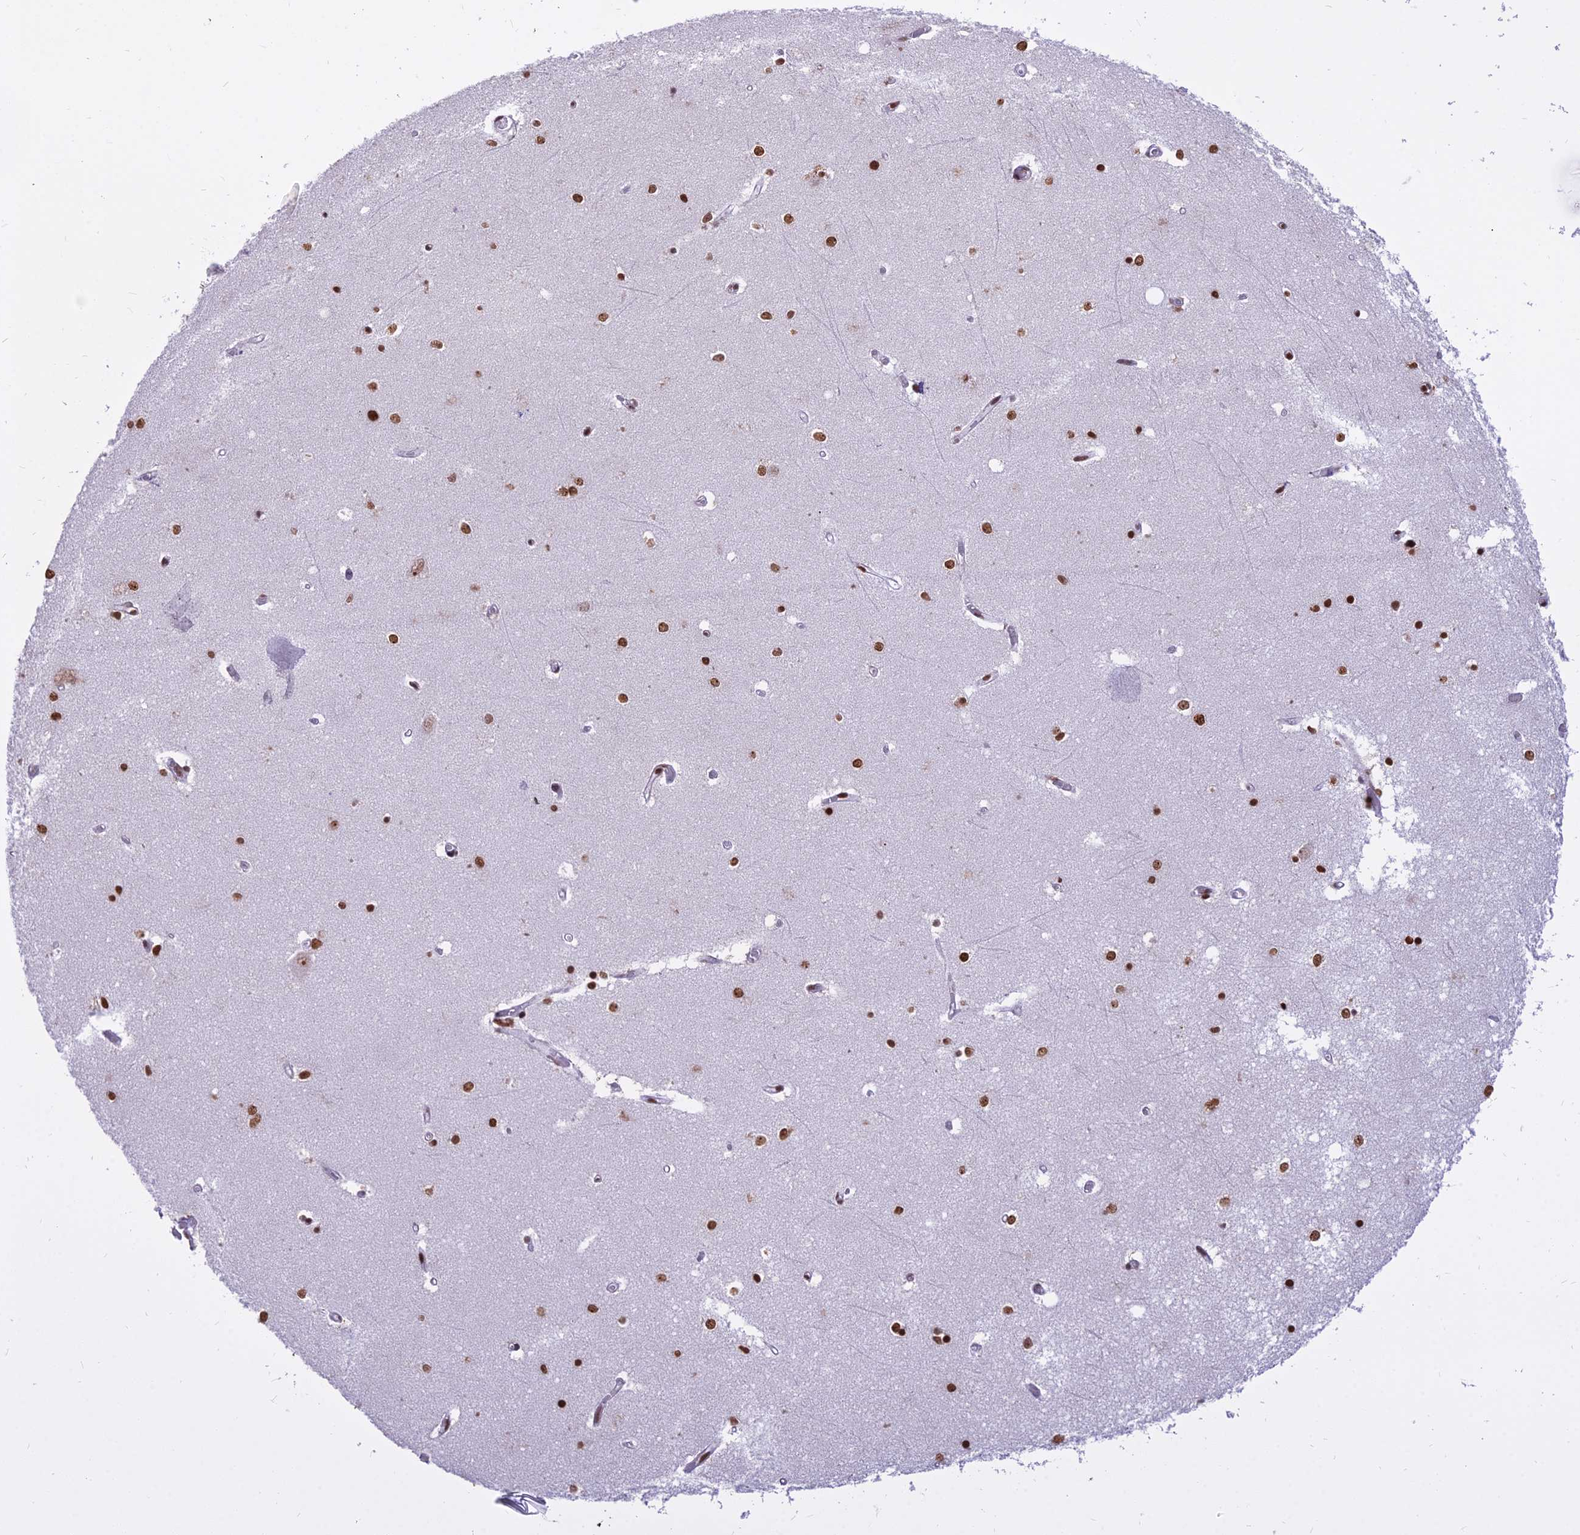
{"staining": {"intensity": "strong", "quantity": ">75%", "location": "nuclear"}, "tissue": "hippocampus", "cell_type": "Glial cells", "image_type": "normal", "snomed": [{"axis": "morphology", "description": "Normal tissue, NOS"}, {"axis": "topography", "description": "Hippocampus"}], "caption": "DAB immunohistochemical staining of unremarkable human hippocampus displays strong nuclear protein positivity in about >75% of glial cells.", "gene": "PARP1", "patient": {"sex": "male", "age": 70}}